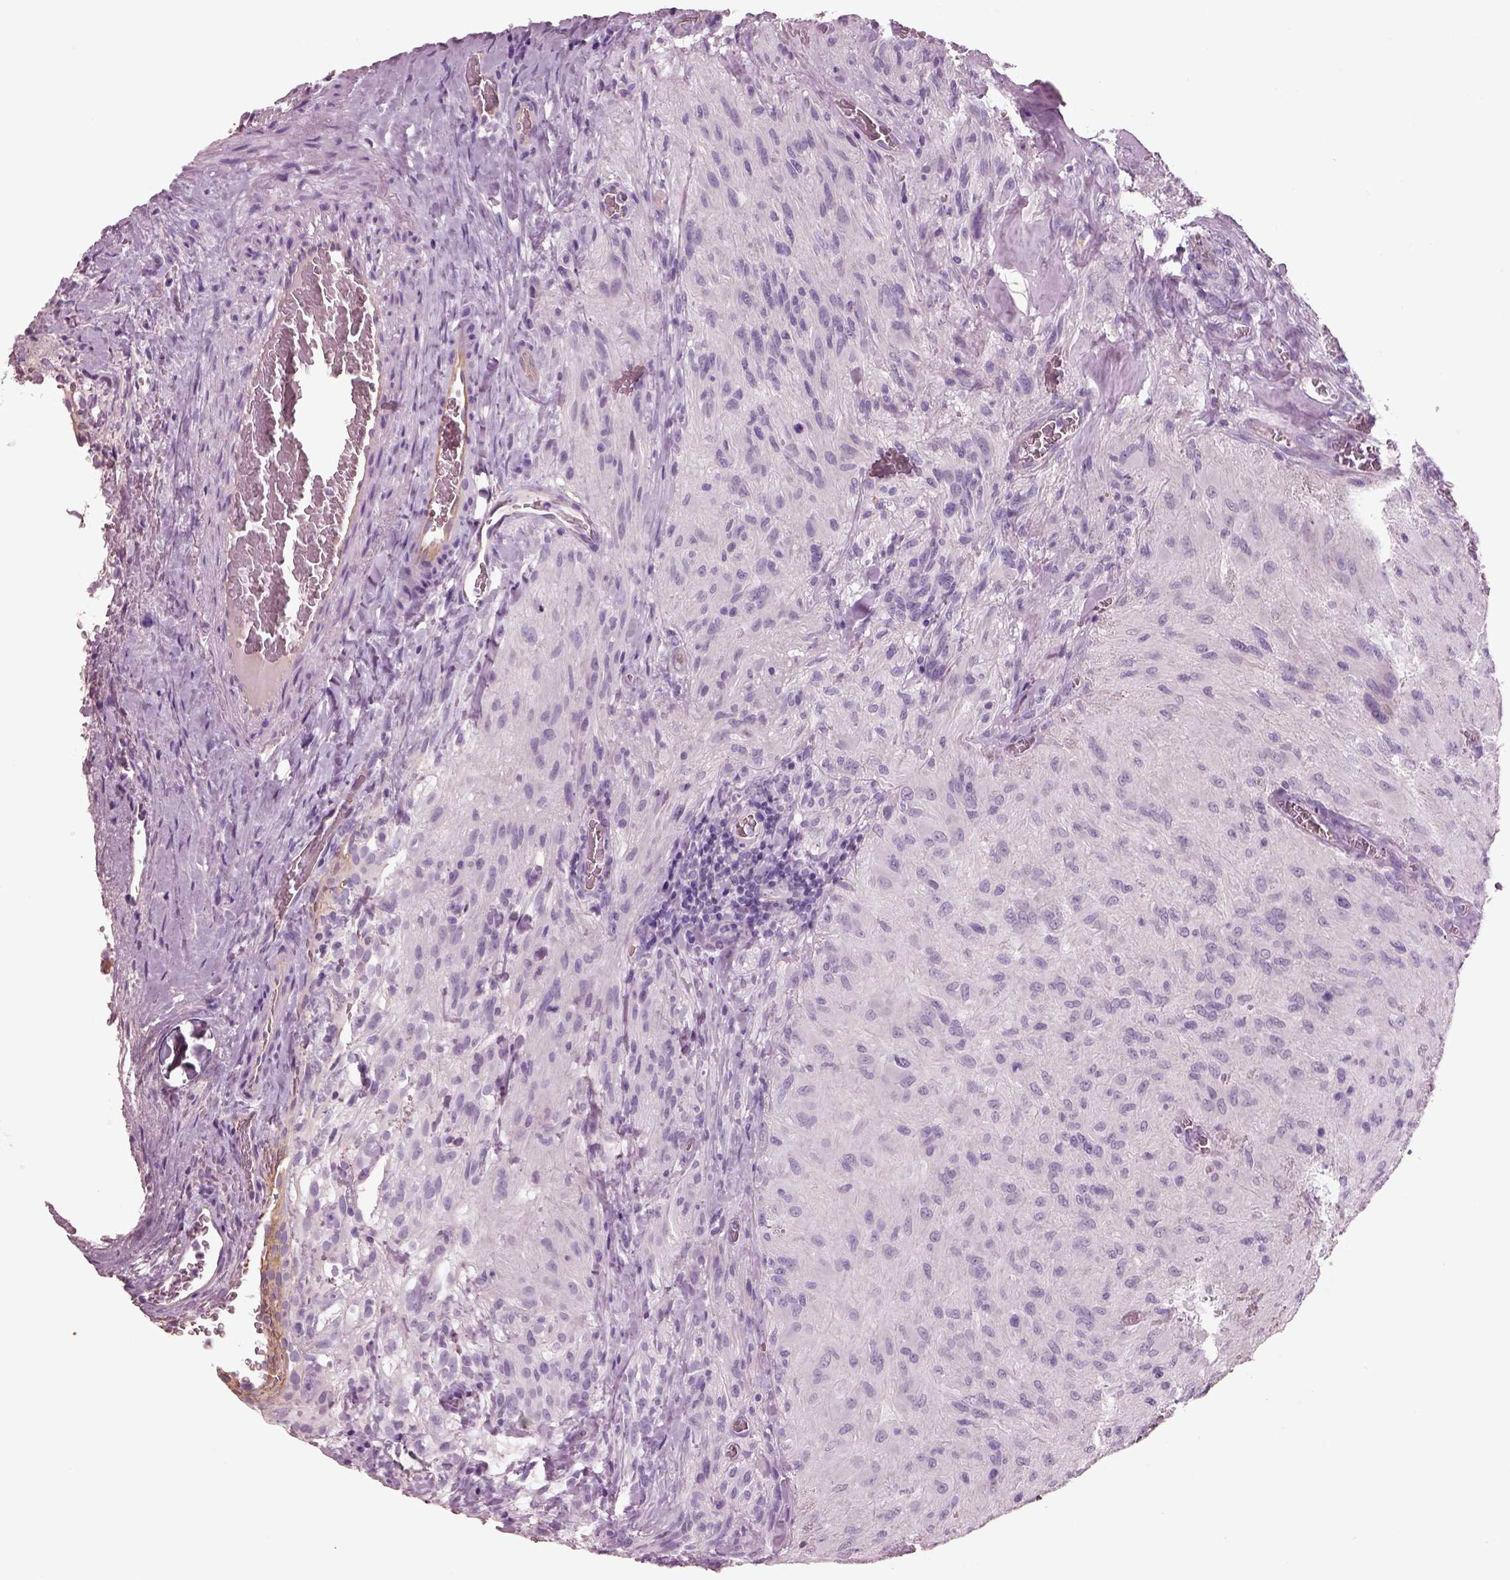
{"staining": {"intensity": "negative", "quantity": "none", "location": "none"}, "tissue": "glioma", "cell_type": "Tumor cells", "image_type": "cancer", "snomed": [{"axis": "morphology", "description": "Glioma, malignant, High grade"}, {"axis": "topography", "description": "Brain"}], "caption": "There is no significant expression in tumor cells of malignant glioma (high-grade). The staining is performed using DAB brown chromogen with nuclei counter-stained in using hematoxylin.", "gene": "IGLL1", "patient": {"sex": "male", "age": 47}}